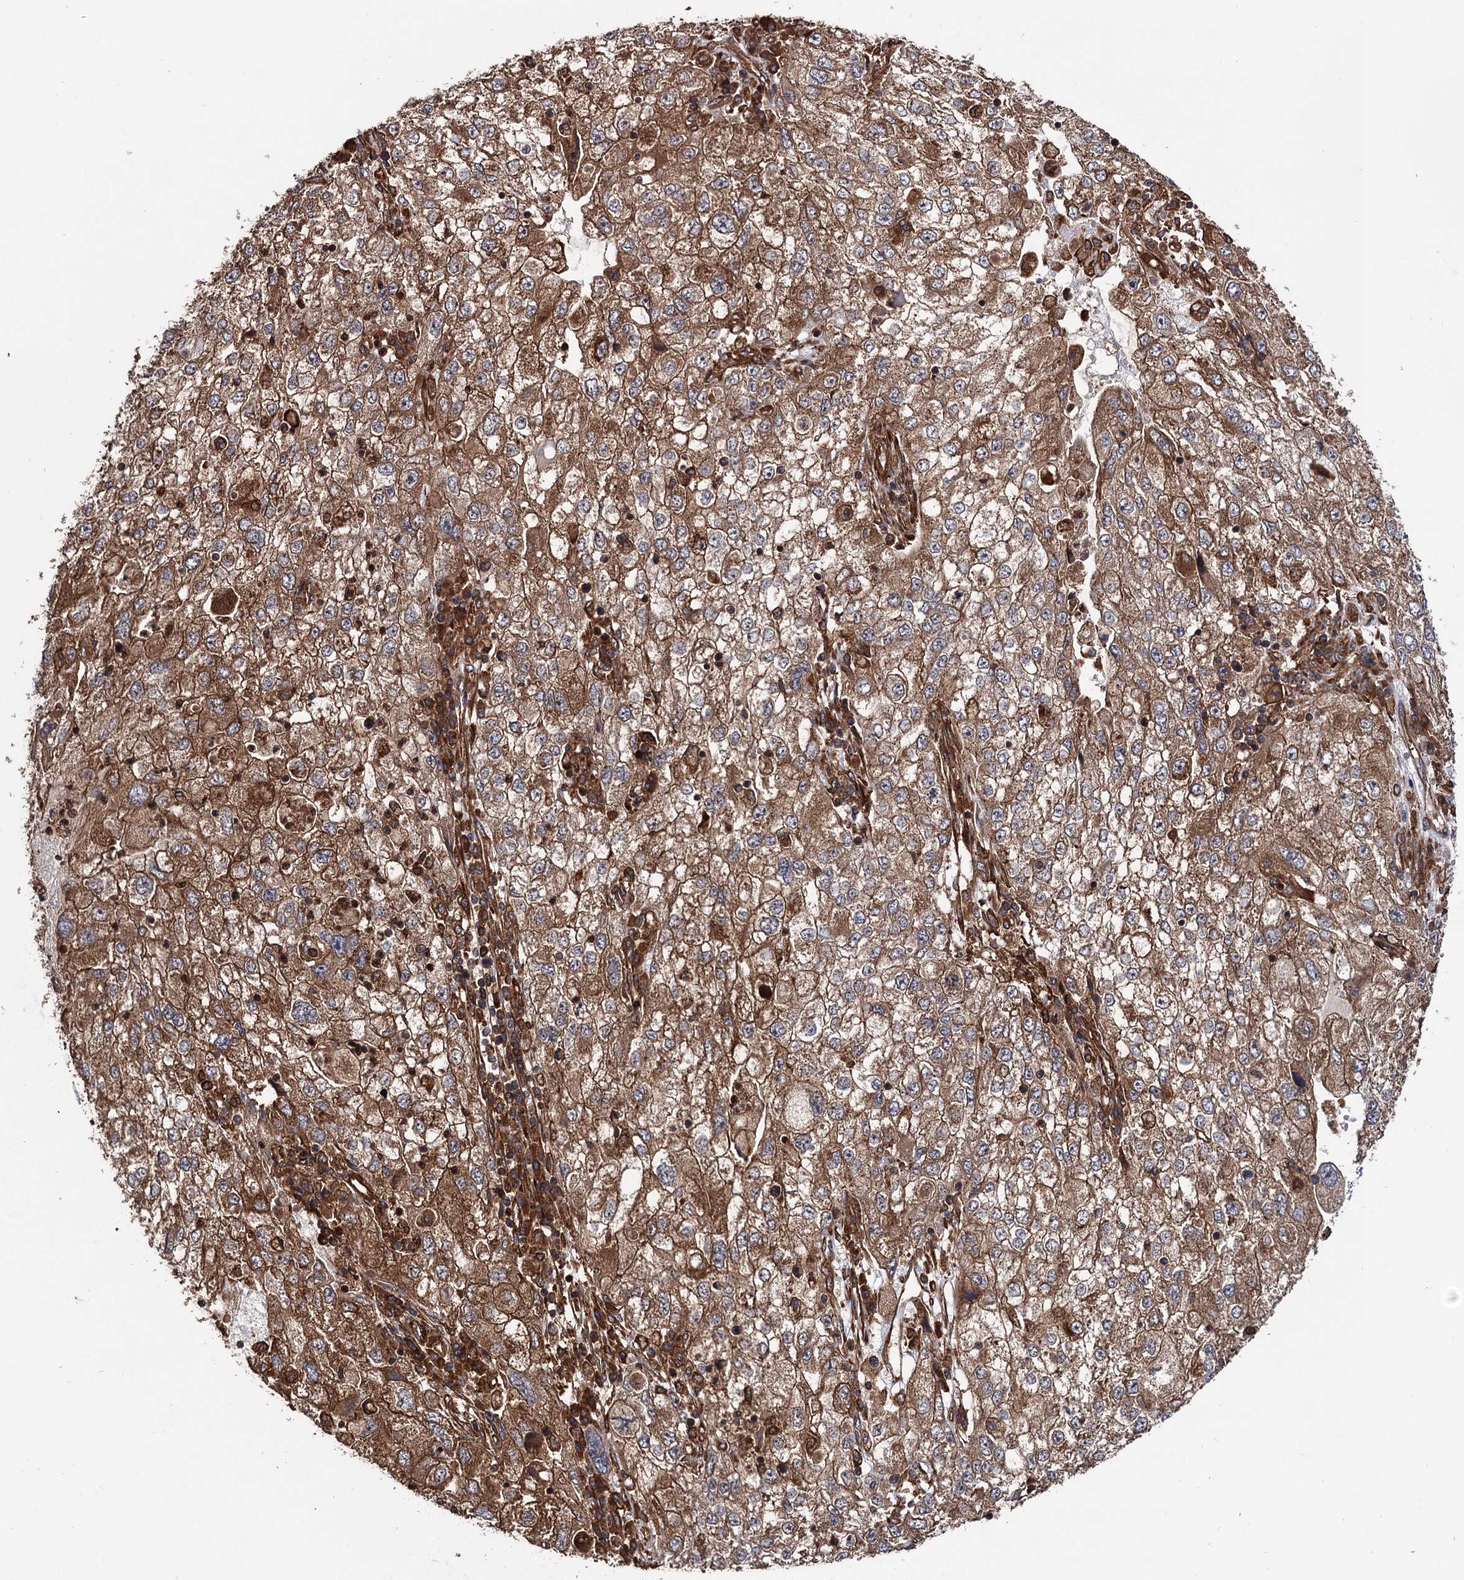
{"staining": {"intensity": "moderate", "quantity": ">75%", "location": "cytoplasmic/membranous"}, "tissue": "endometrial cancer", "cell_type": "Tumor cells", "image_type": "cancer", "snomed": [{"axis": "morphology", "description": "Adenocarcinoma, NOS"}, {"axis": "topography", "description": "Endometrium"}], "caption": "This photomicrograph reveals immunohistochemistry (IHC) staining of human adenocarcinoma (endometrial), with medium moderate cytoplasmic/membranous staining in approximately >75% of tumor cells.", "gene": "ATP8B4", "patient": {"sex": "female", "age": 49}}